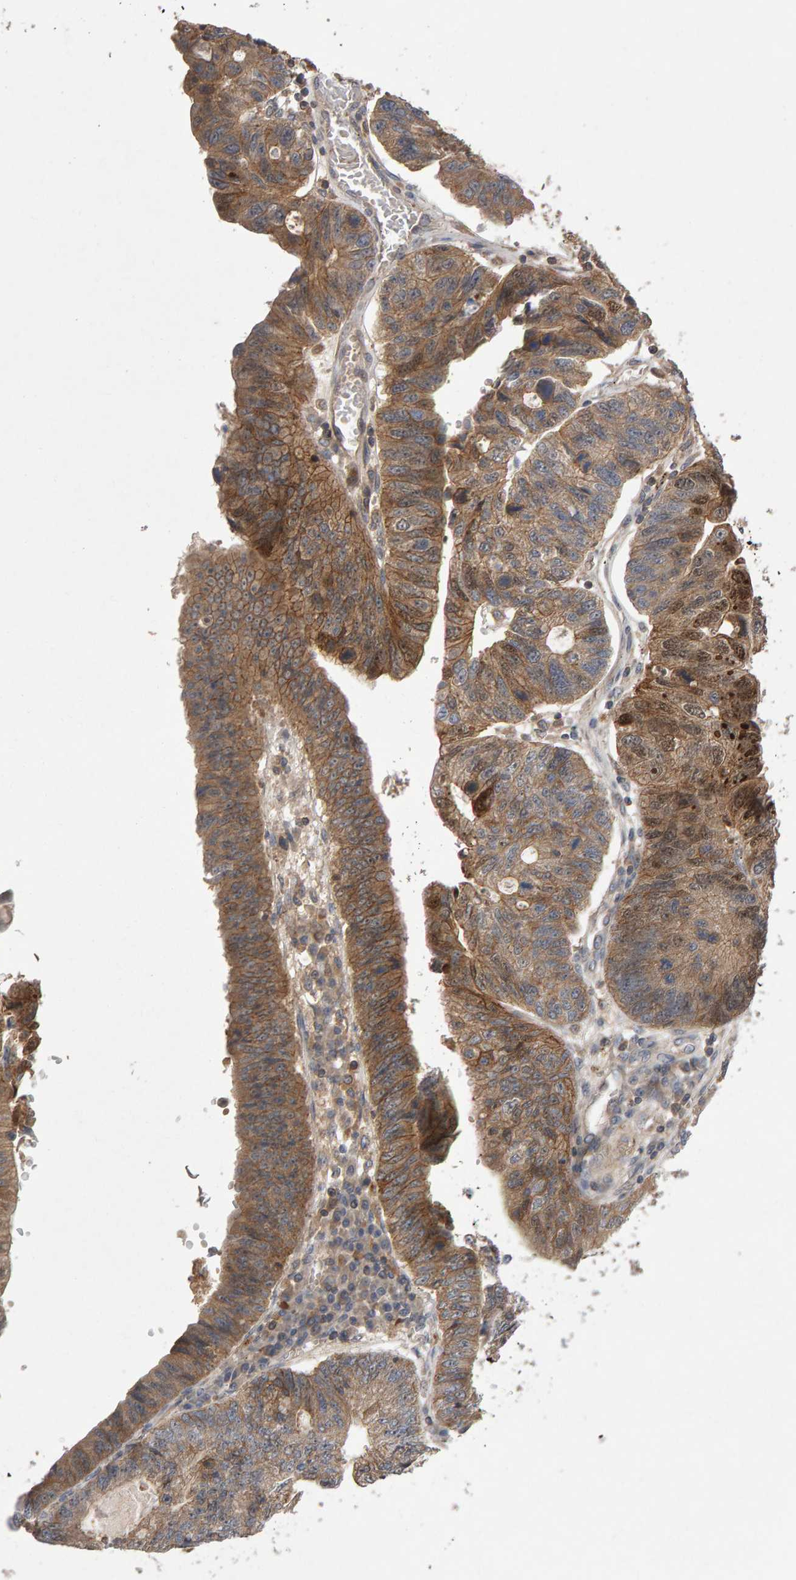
{"staining": {"intensity": "strong", "quantity": ">75%", "location": "cytoplasmic/membranous"}, "tissue": "stomach cancer", "cell_type": "Tumor cells", "image_type": "cancer", "snomed": [{"axis": "morphology", "description": "Adenocarcinoma, NOS"}, {"axis": "topography", "description": "Stomach"}], "caption": "An immunohistochemistry (IHC) photomicrograph of tumor tissue is shown. Protein staining in brown shows strong cytoplasmic/membranous positivity in stomach cancer within tumor cells.", "gene": "PGS1", "patient": {"sex": "male", "age": 59}}